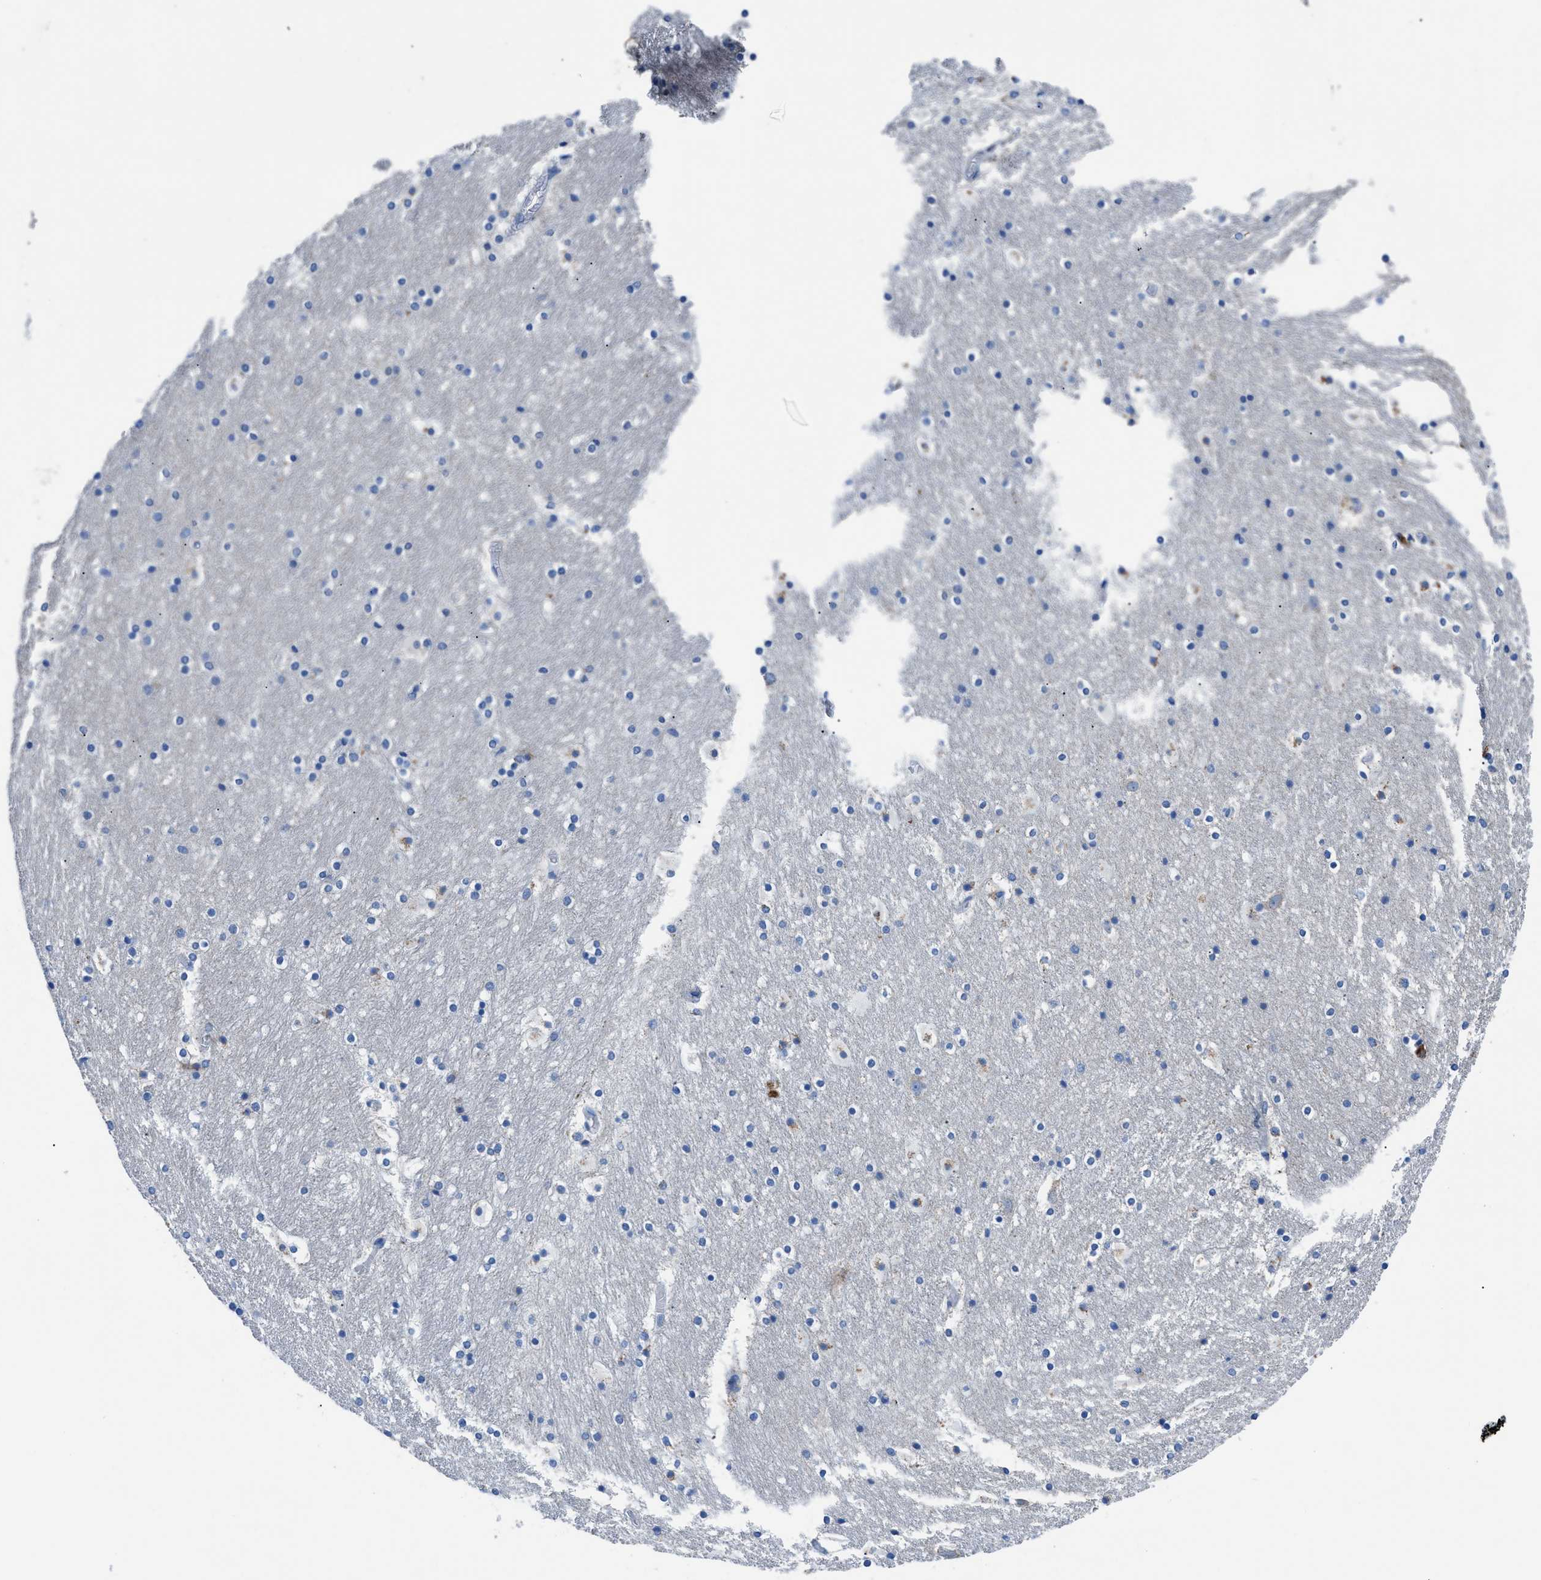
{"staining": {"intensity": "weak", "quantity": "<25%", "location": "cytoplasmic/membranous"}, "tissue": "hippocampus", "cell_type": "Glial cells", "image_type": "normal", "snomed": [{"axis": "morphology", "description": "Normal tissue, NOS"}, {"axis": "topography", "description": "Hippocampus"}], "caption": "This is a photomicrograph of immunohistochemistry (IHC) staining of benign hippocampus, which shows no positivity in glial cells. Brightfield microscopy of immunohistochemistry stained with DAB (3,3'-diaminobenzidine) (brown) and hematoxylin (blue), captured at high magnification.", "gene": "ZDHHC3", "patient": {"sex": "male", "age": 45}}